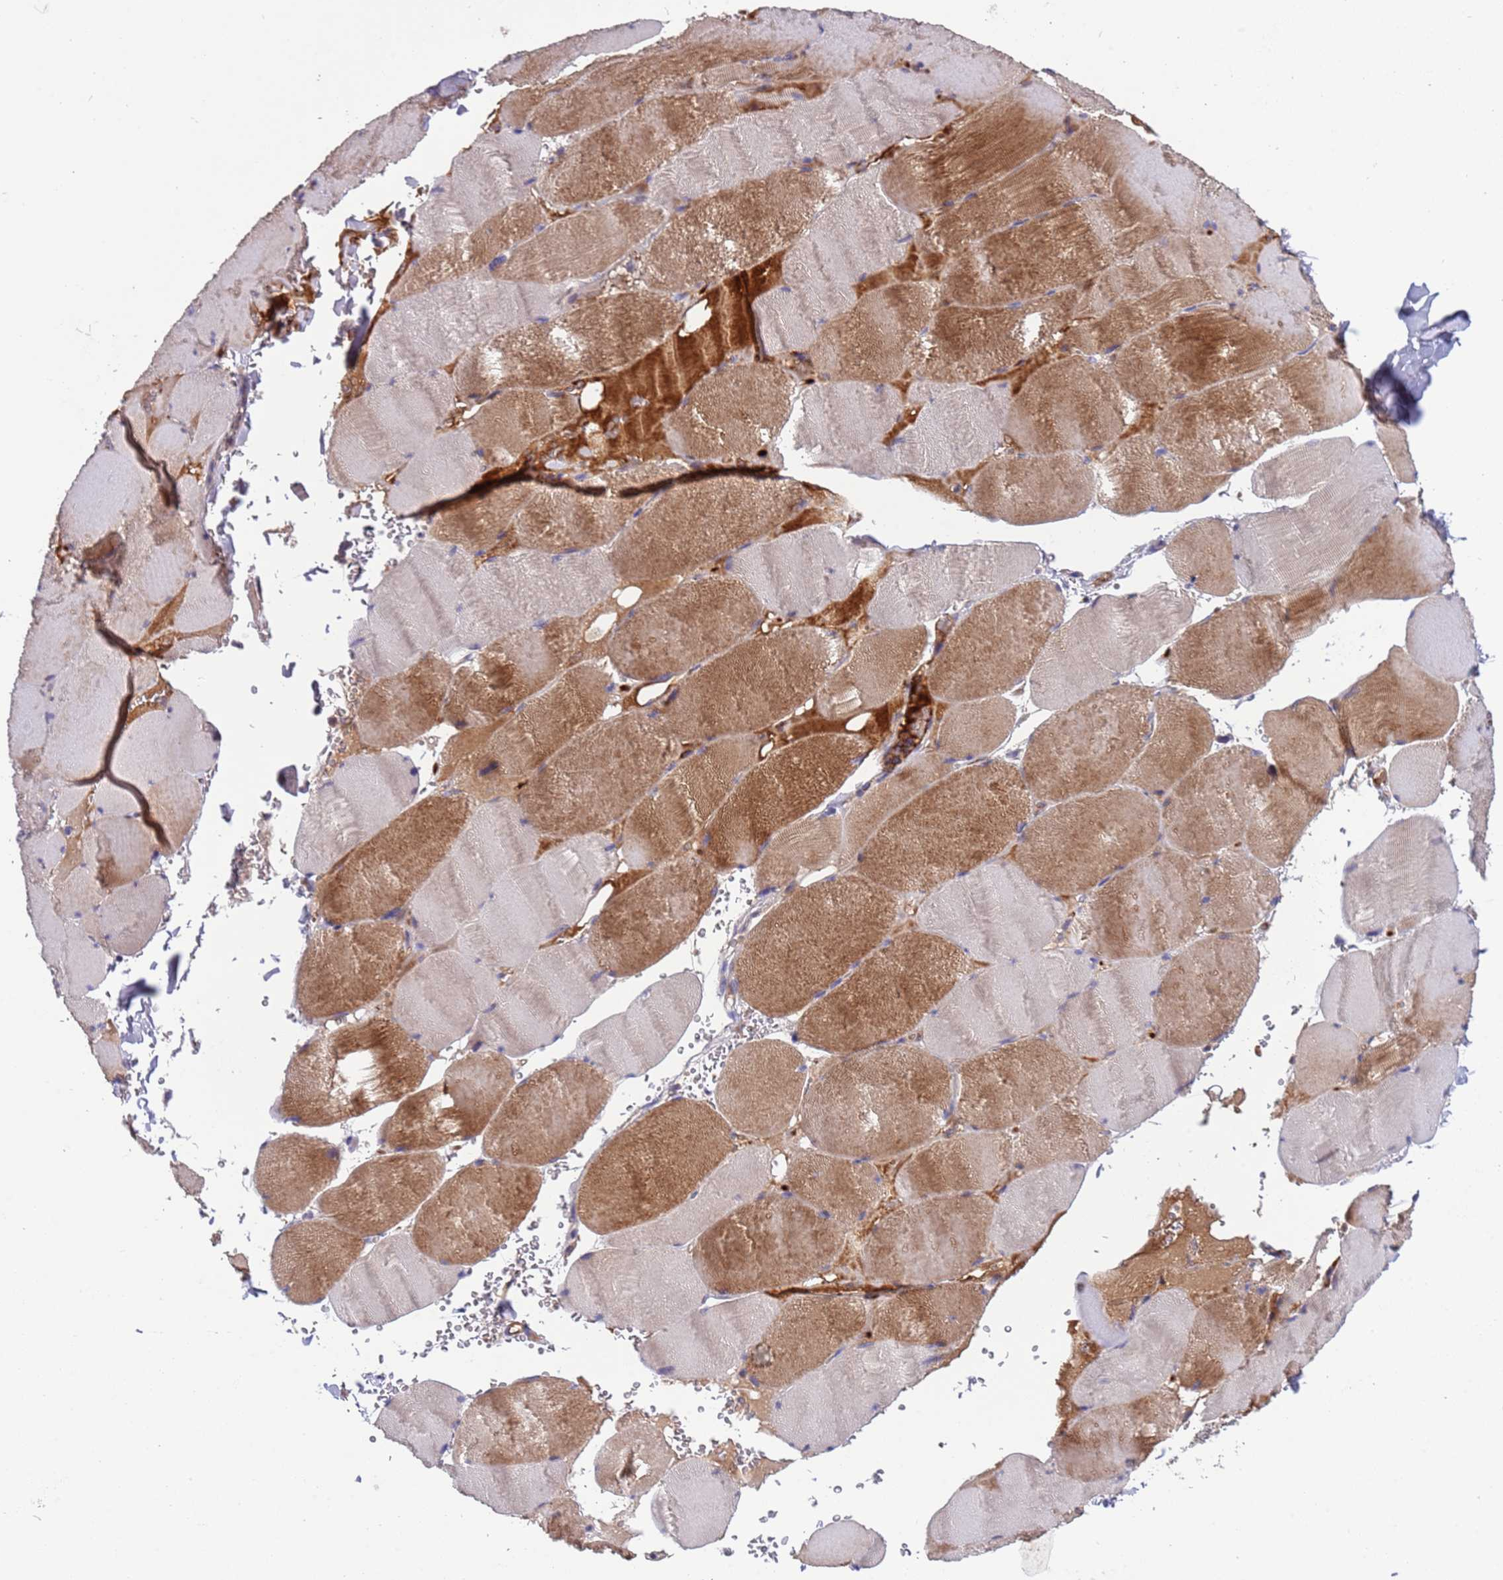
{"staining": {"intensity": "moderate", "quantity": "25%-75%", "location": "cytoplasmic/membranous"}, "tissue": "skeletal muscle", "cell_type": "Myocytes", "image_type": "normal", "snomed": [{"axis": "morphology", "description": "Normal tissue, NOS"}, {"axis": "topography", "description": "Skeletal muscle"}, {"axis": "topography", "description": "Head-Neck"}], "caption": "Unremarkable skeletal muscle demonstrates moderate cytoplasmic/membranous staining in about 25%-75% of myocytes, visualized by immunohistochemistry. (DAB (3,3'-diaminobenzidine) = brown stain, brightfield microscopy at high magnification).", "gene": "PARP16", "patient": {"sex": "male", "age": 66}}